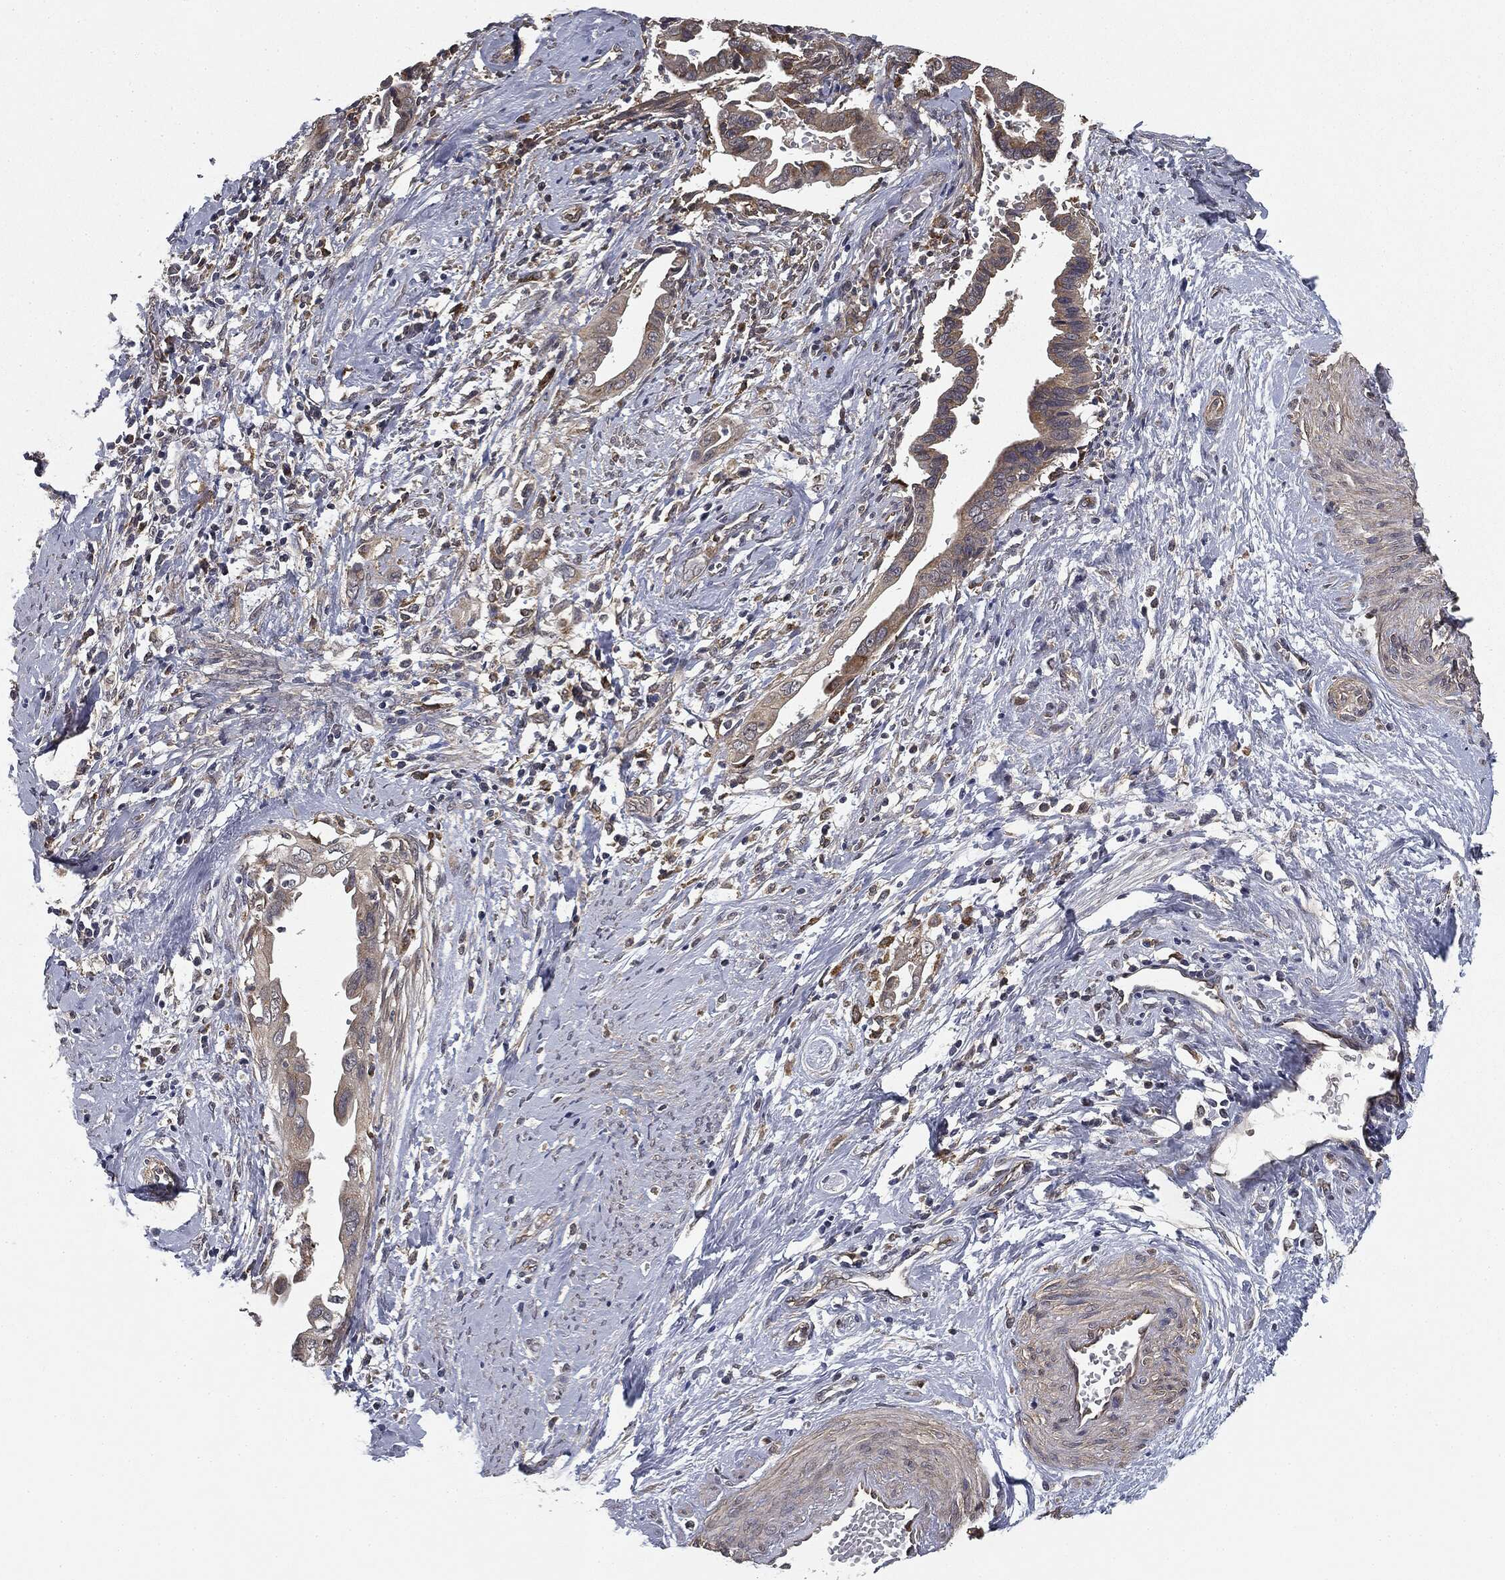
{"staining": {"intensity": "moderate", "quantity": "25%-75%", "location": "cytoplasmic/membranous"}, "tissue": "cervical cancer", "cell_type": "Tumor cells", "image_type": "cancer", "snomed": [{"axis": "morphology", "description": "Adenocarcinoma, NOS"}, {"axis": "topography", "description": "Cervix"}], "caption": "IHC of human cervical cancer exhibits medium levels of moderate cytoplasmic/membranous staining in approximately 25%-75% of tumor cells. The protein is shown in brown color, while the nuclei are stained blue.", "gene": "MIER2", "patient": {"sex": "female", "age": 42}}